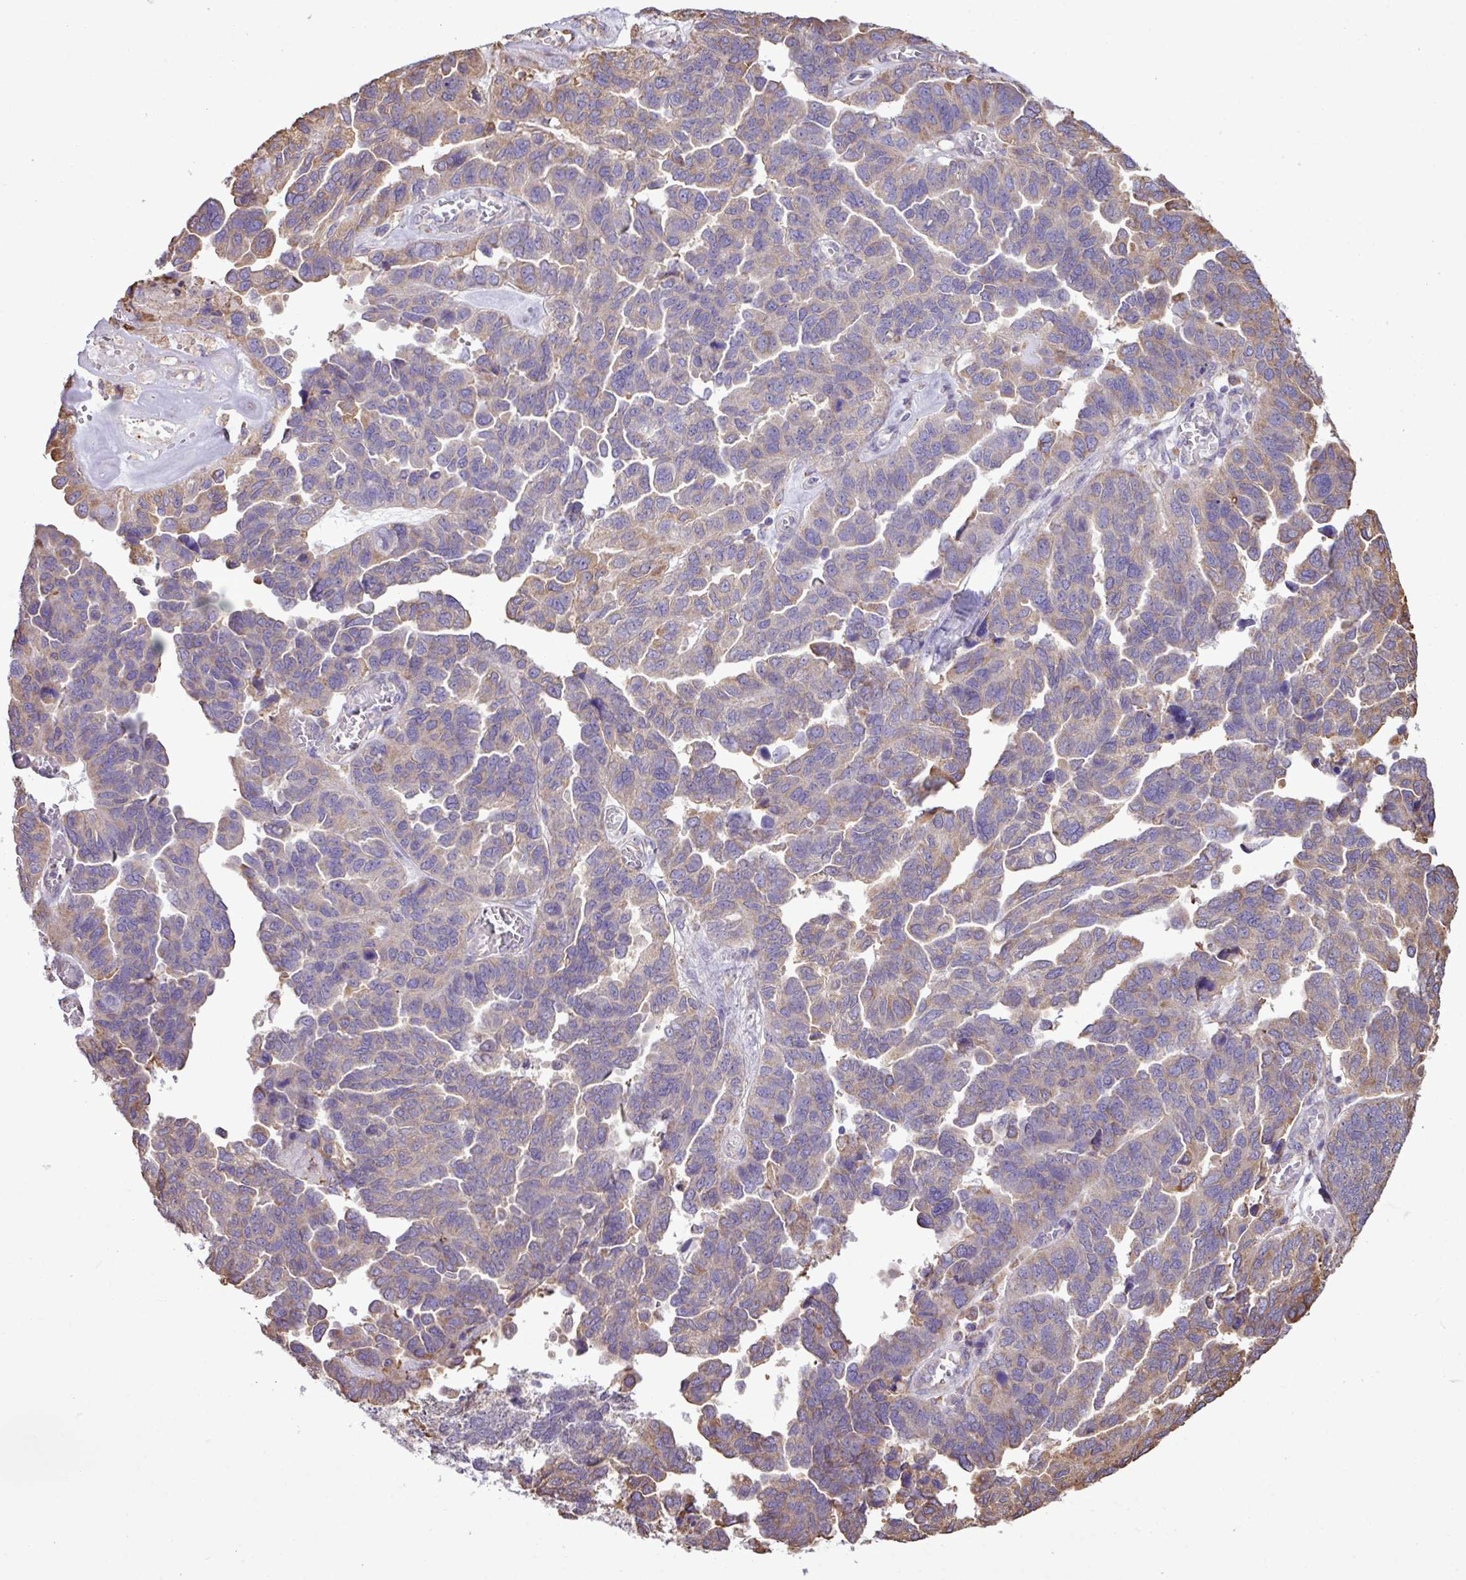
{"staining": {"intensity": "weak", "quantity": "25%-75%", "location": "cytoplasmic/membranous"}, "tissue": "ovarian cancer", "cell_type": "Tumor cells", "image_type": "cancer", "snomed": [{"axis": "morphology", "description": "Cystadenocarcinoma, serous, NOS"}, {"axis": "topography", "description": "Ovary"}], "caption": "Immunohistochemistry (IHC) staining of ovarian cancer, which displays low levels of weak cytoplasmic/membranous expression in approximately 25%-75% of tumor cells indicating weak cytoplasmic/membranous protein positivity. The staining was performed using DAB (3,3'-diaminobenzidine) (brown) for protein detection and nuclei were counterstained in hematoxylin (blue).", "gene": "ZSCAN5A", "patient": {"sex": "female", "age": 64}}